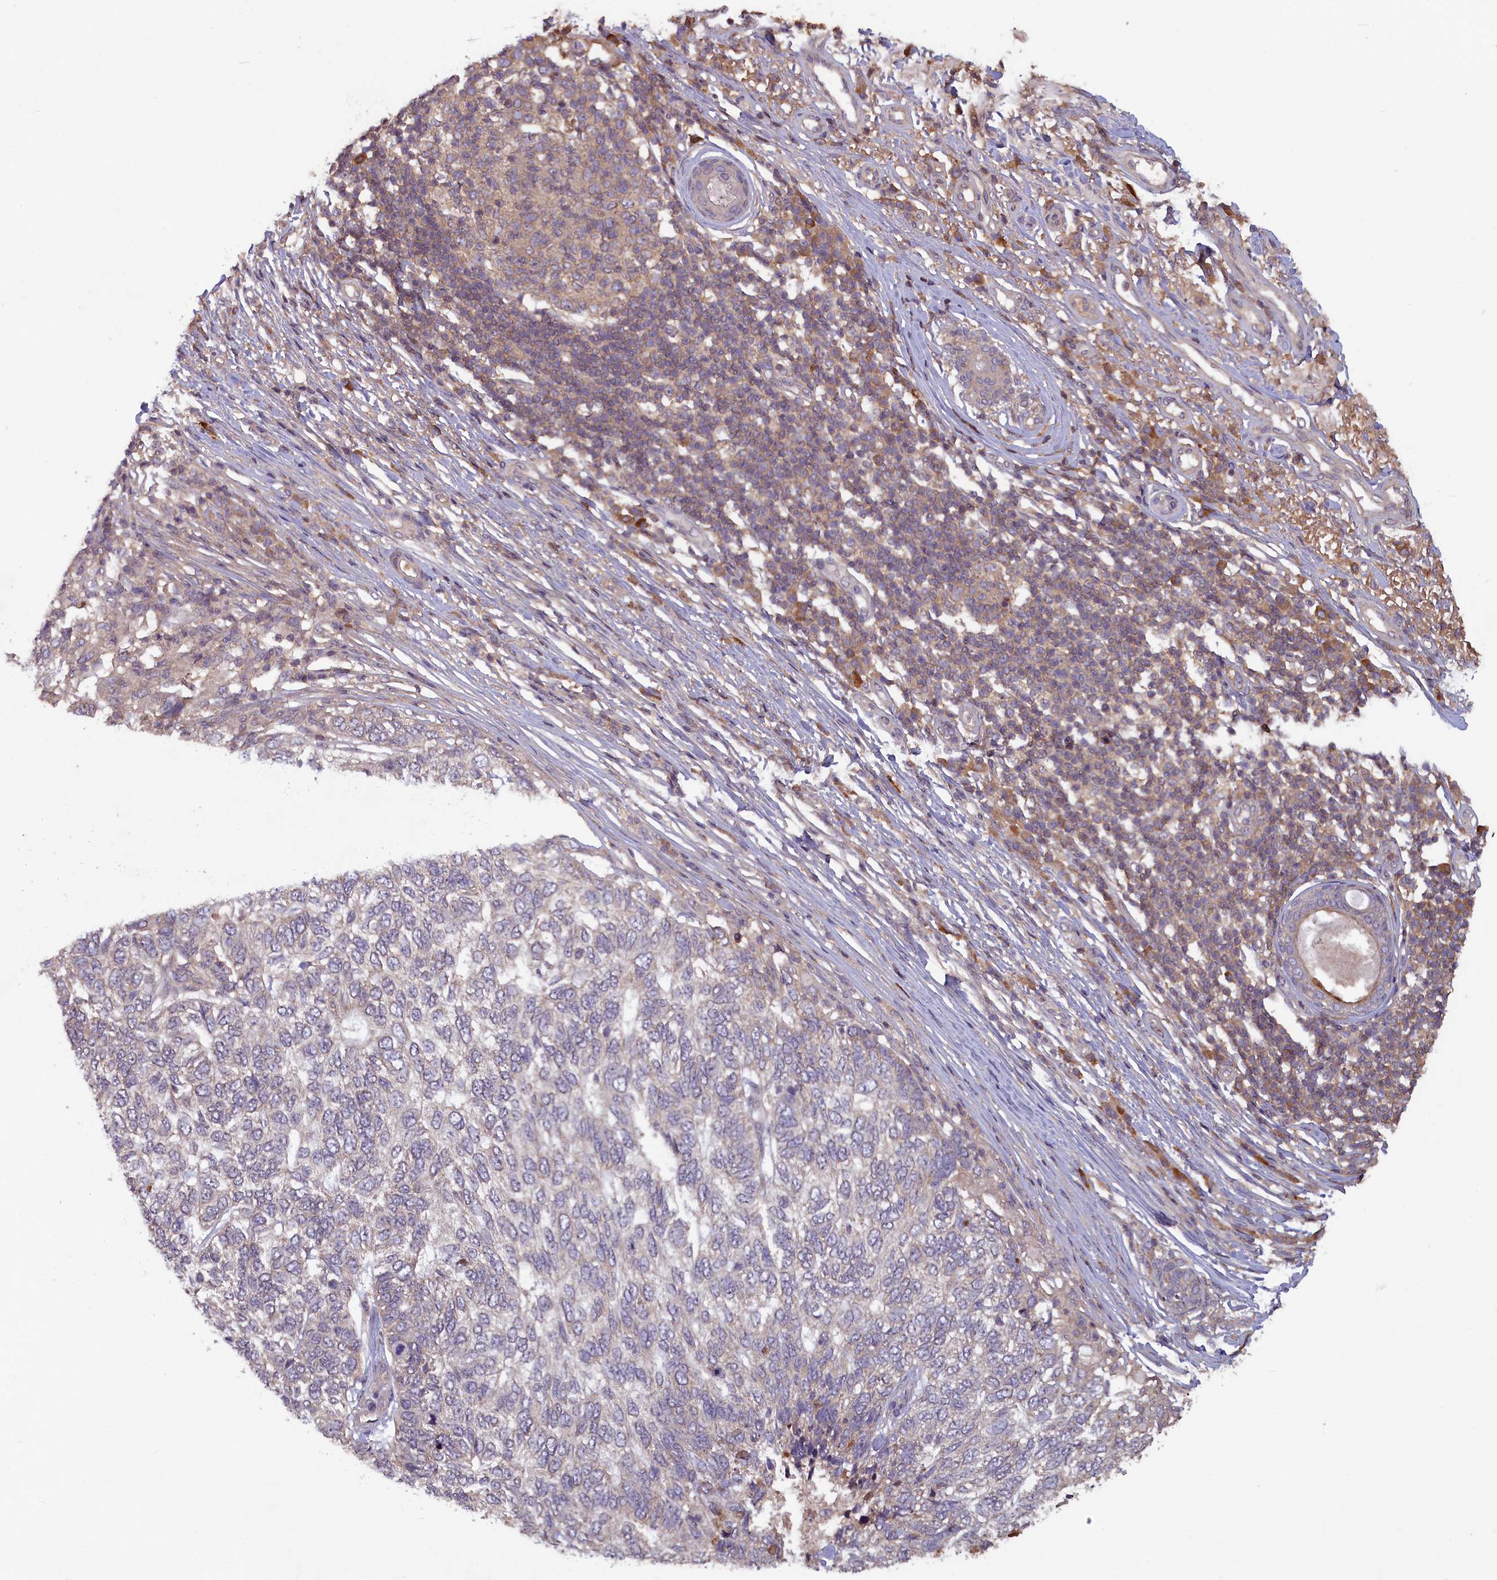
{"staining": {"intensity": "negative", "quantity": "none", "location": "none"}, "tissue": "skin cancer", "cell_type": "Tumor cells", "image_type": "cancer", "snomed": [{"axis": "morphology", "description": "Basal cell carcinoma"}, {"axis": "topography", "description": "Skin"}], "caption": "The histopathology image displays no staining of tumor cells in basal cell carcinoma (skin).", "gene": "NUDT6", "patient": {"sex": "female", "age": 65}}